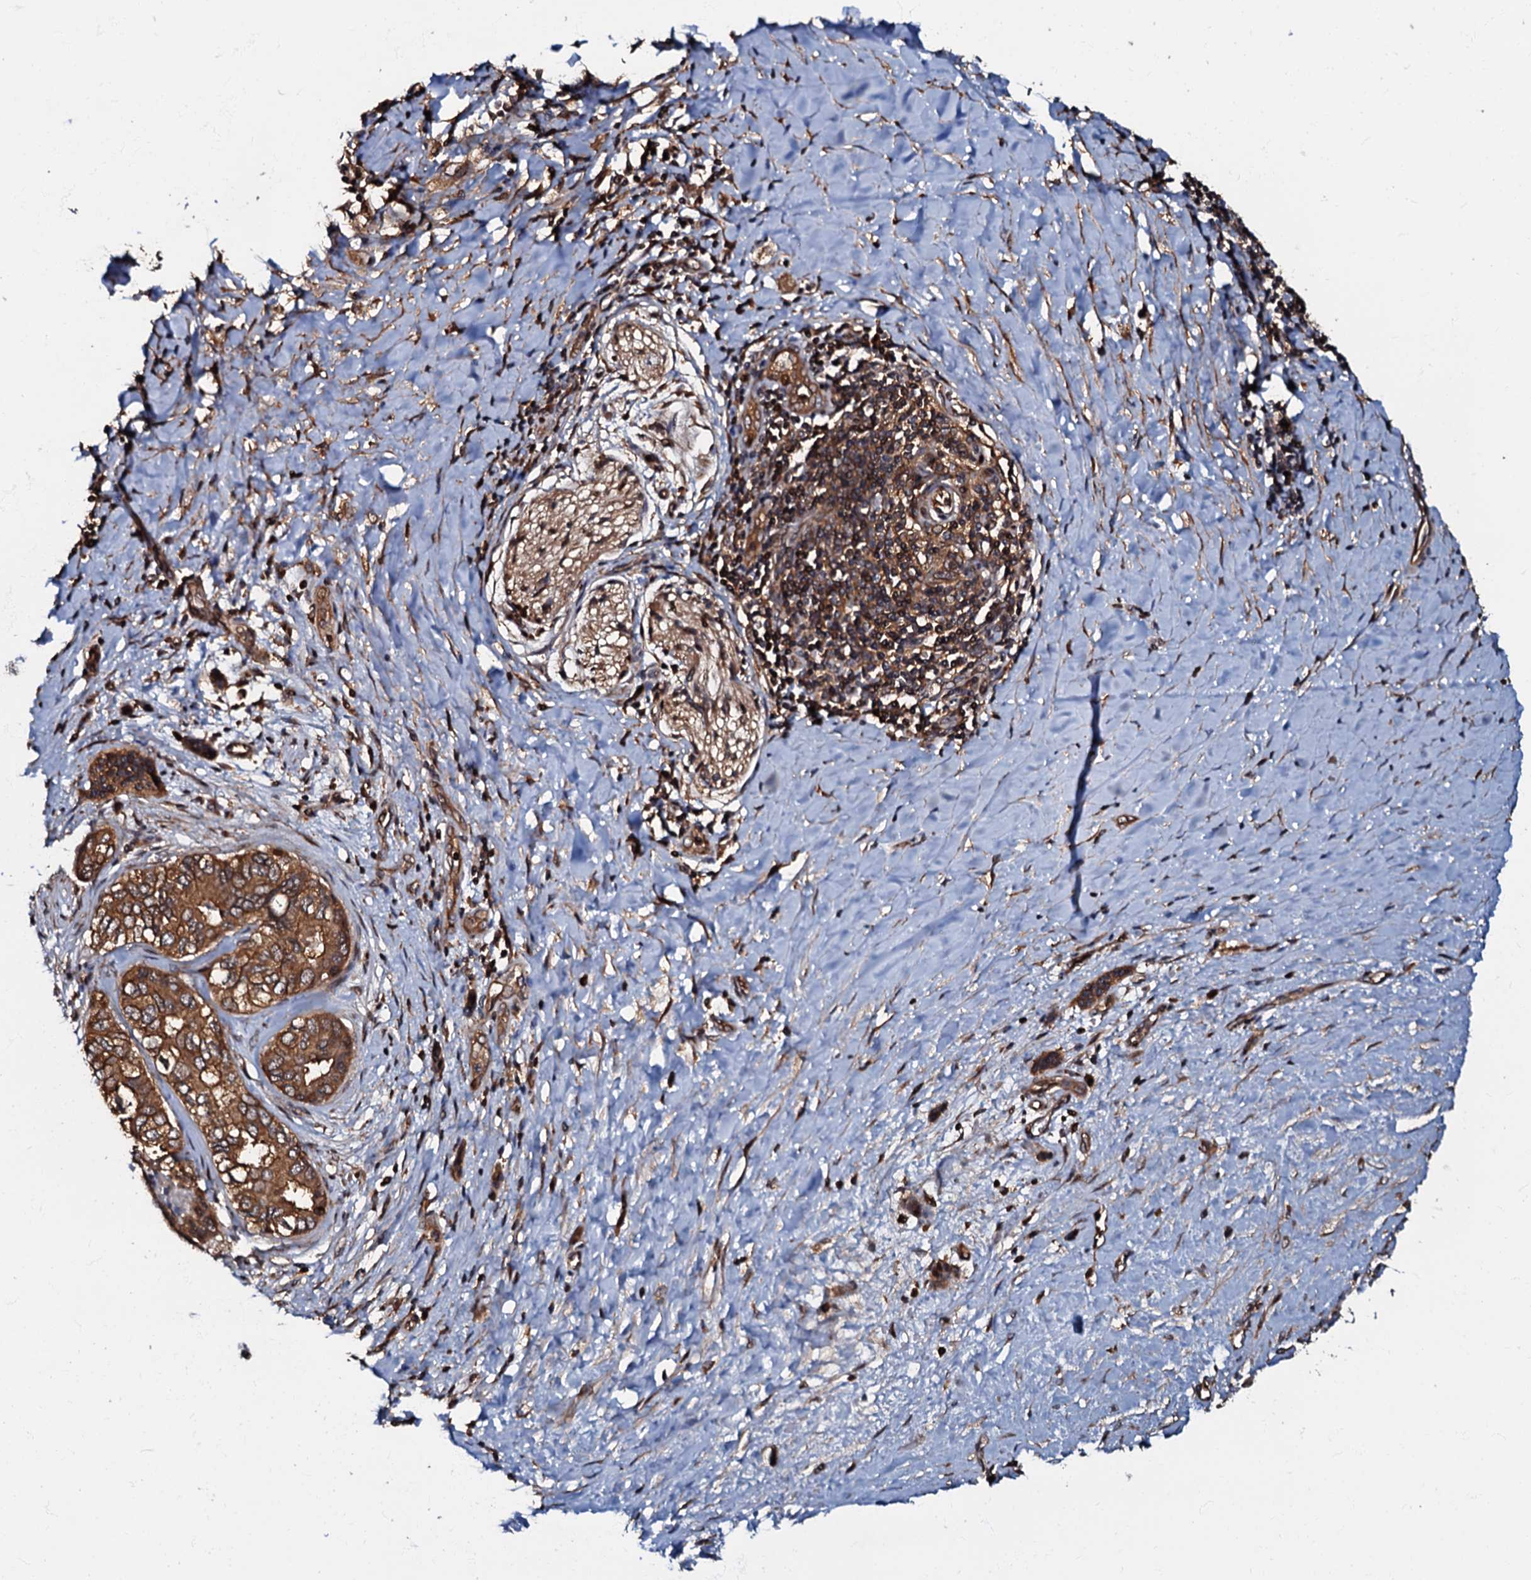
{"staining": {"intensity": "moderate", "quantity": ">75%", "location": "cytoplasmic/membranous"}, "tissue": "pancreatic cancer", "cell_type": "Tumor cells", "image_type": "cancer", "snomed": [{"axis": "morphology", "description": "Adenocarcinoma, NOS"}, {"axis": "topography", "description": "Pancreas"}], "caption": "Protein analysis of adenocarcinoma (pancreatic) tissue shows moderate cytoplasmic/membranous staining in about >75% of tumor cells.", "gene": "OSBP", "patient": {"sex": "male", "age": 51}}